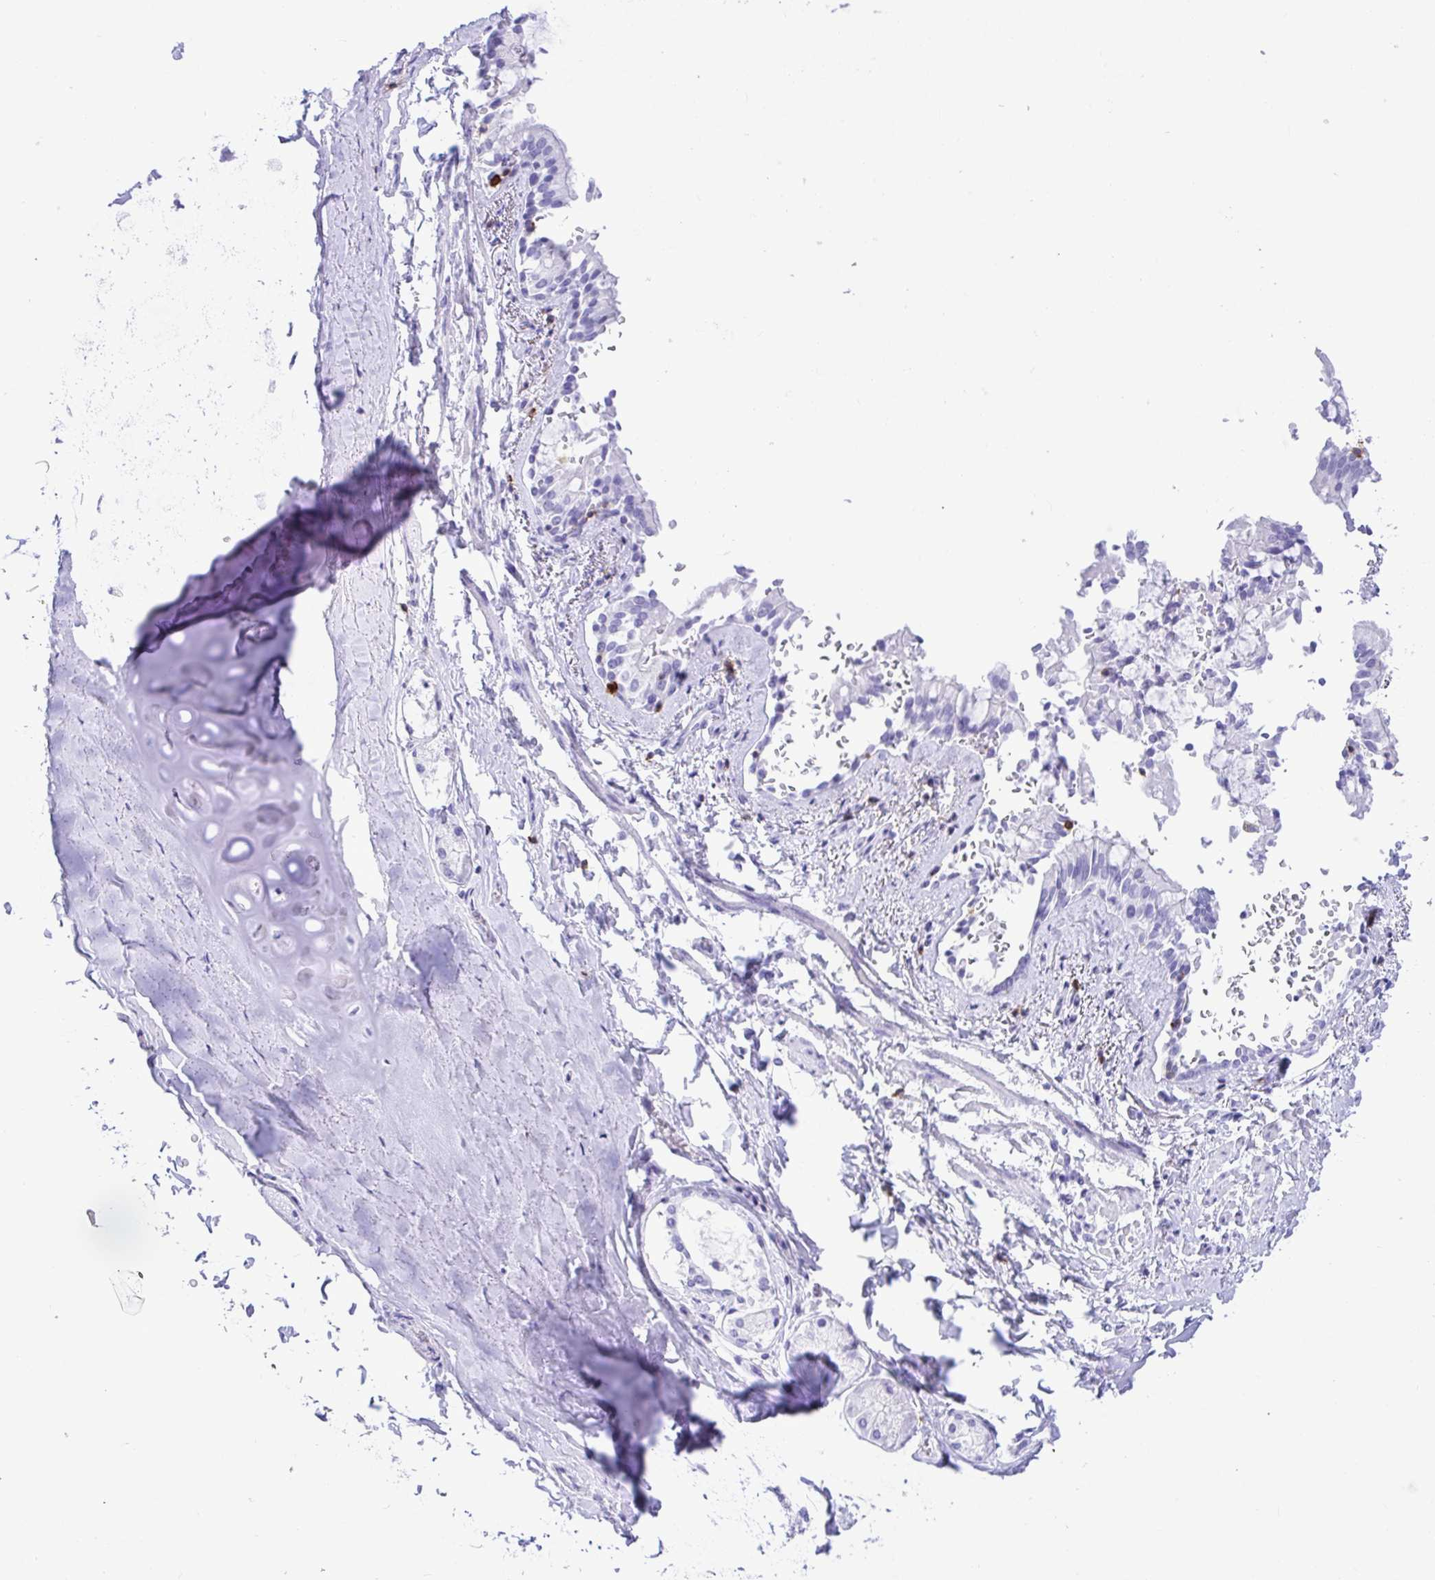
{"staining": {"intensity": "negative", "quantity": "none", "location": "none"}, "tissue": "adipose tissue", "cell_type": "Adipocytes", "image_type": "normal", "snomed": [{"axis": "morphology", "description": "Normal tissue, NOS"}, {"axis": "topography", "description": "Cartilage tissue"}, {"axis": "topography", "description": "Bronchus"}, {"axis": "topography", "description": "Peripheral nerve tissue"}], "caption": "DAB (3,3'-diaminobenzidine) immunohistochemical staining of unremarkable human adipose tissue displays no significant staining in adipocytes.", "gene": "CD5", "patient": {"sex": "male", "age": 67}}